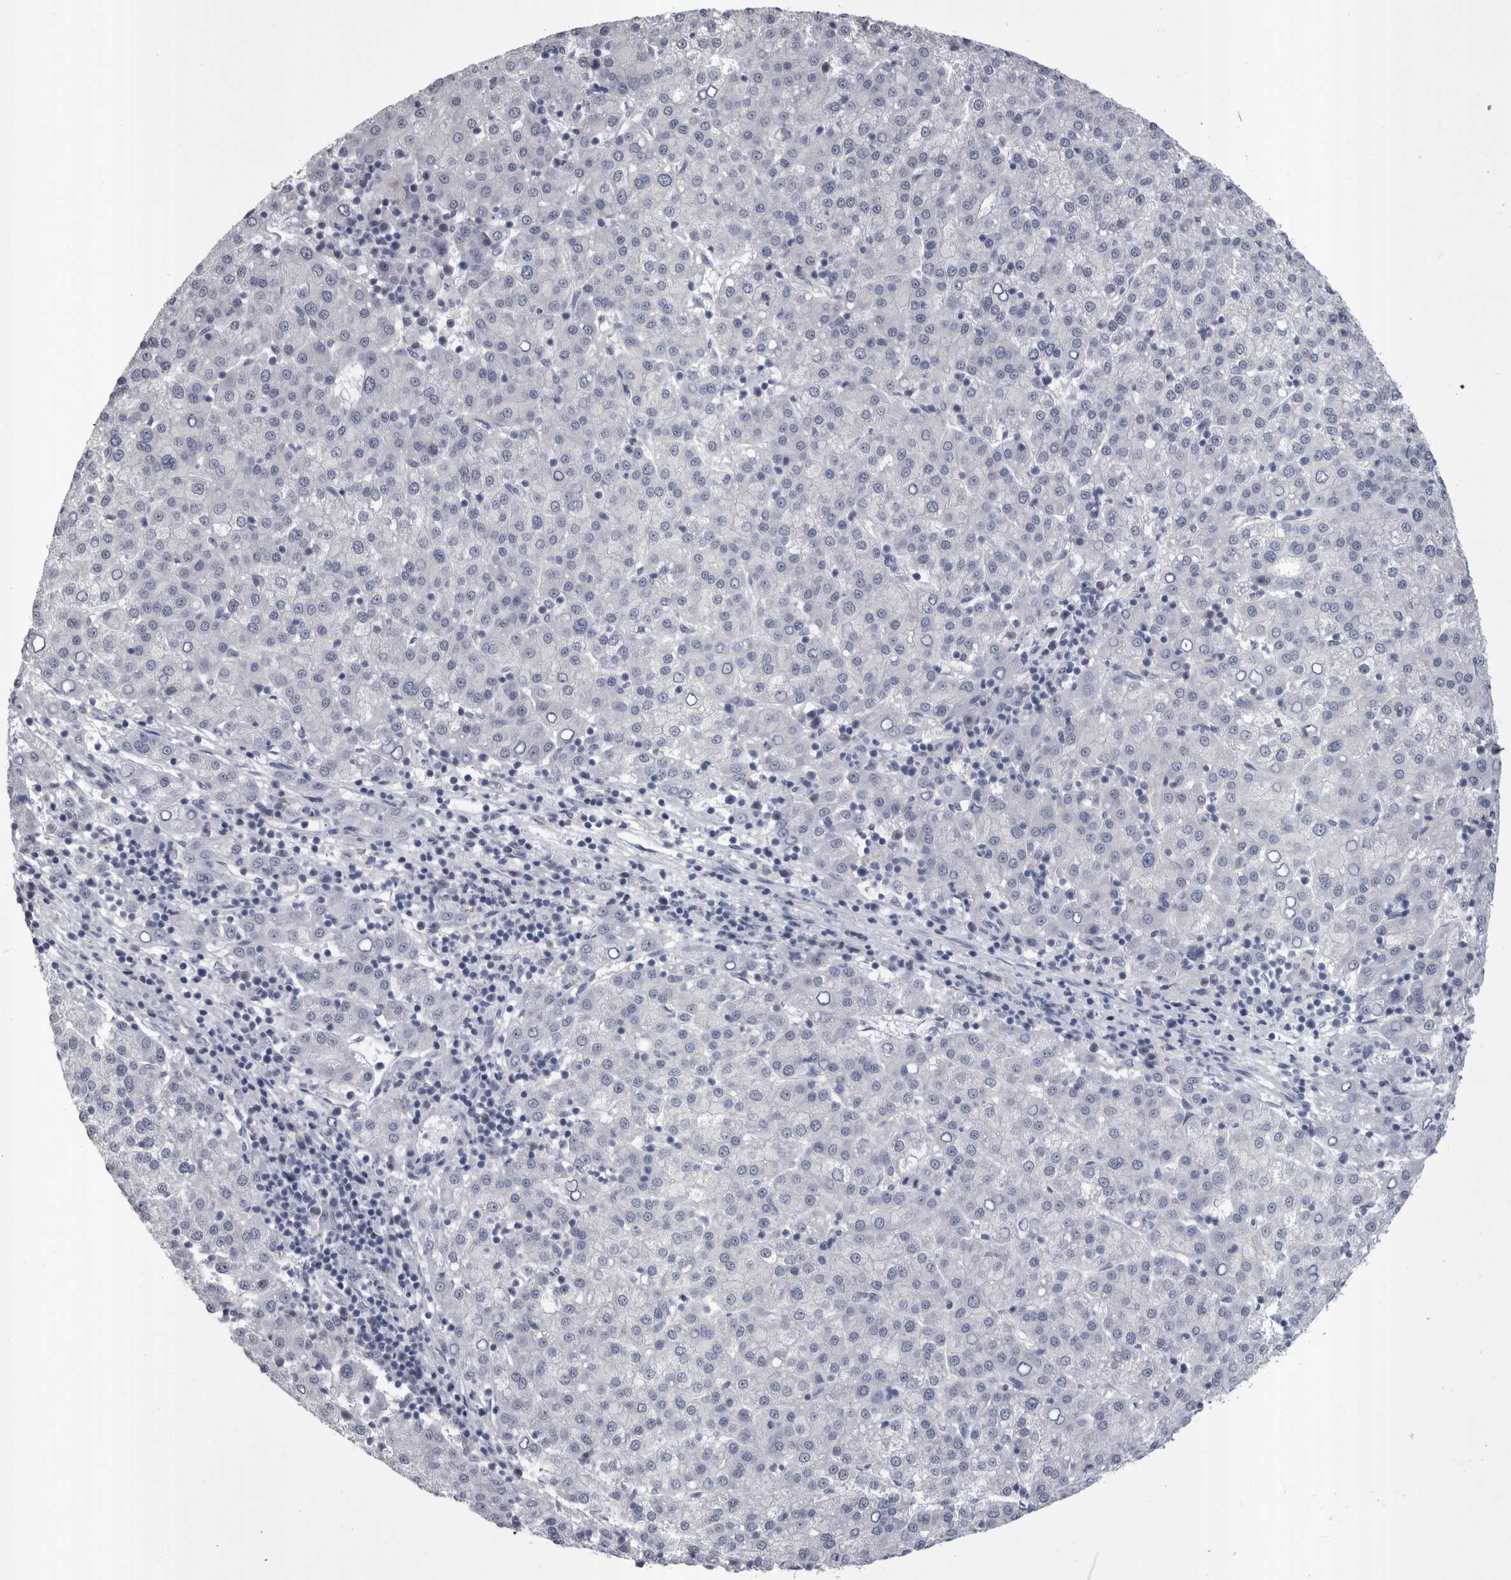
{"staining": {"intensity": "negative", "quantity": "none", "location": "none"}, "tissue": "liver cancer", "cell_type": "Tumor cells", "image_type": "cancer", "snomed": [{"axis": "morphology", "description": "Carcinoma, Hepatocellular, NOS"}, {"axis": "topography", "description": "Liver"}], "caption": "Immunohistochemical staining of liver cancer demonstrates no significant staining in tumor cells.", "gene": "PAX5", "patient": {"sex": "female", "age": 58}}